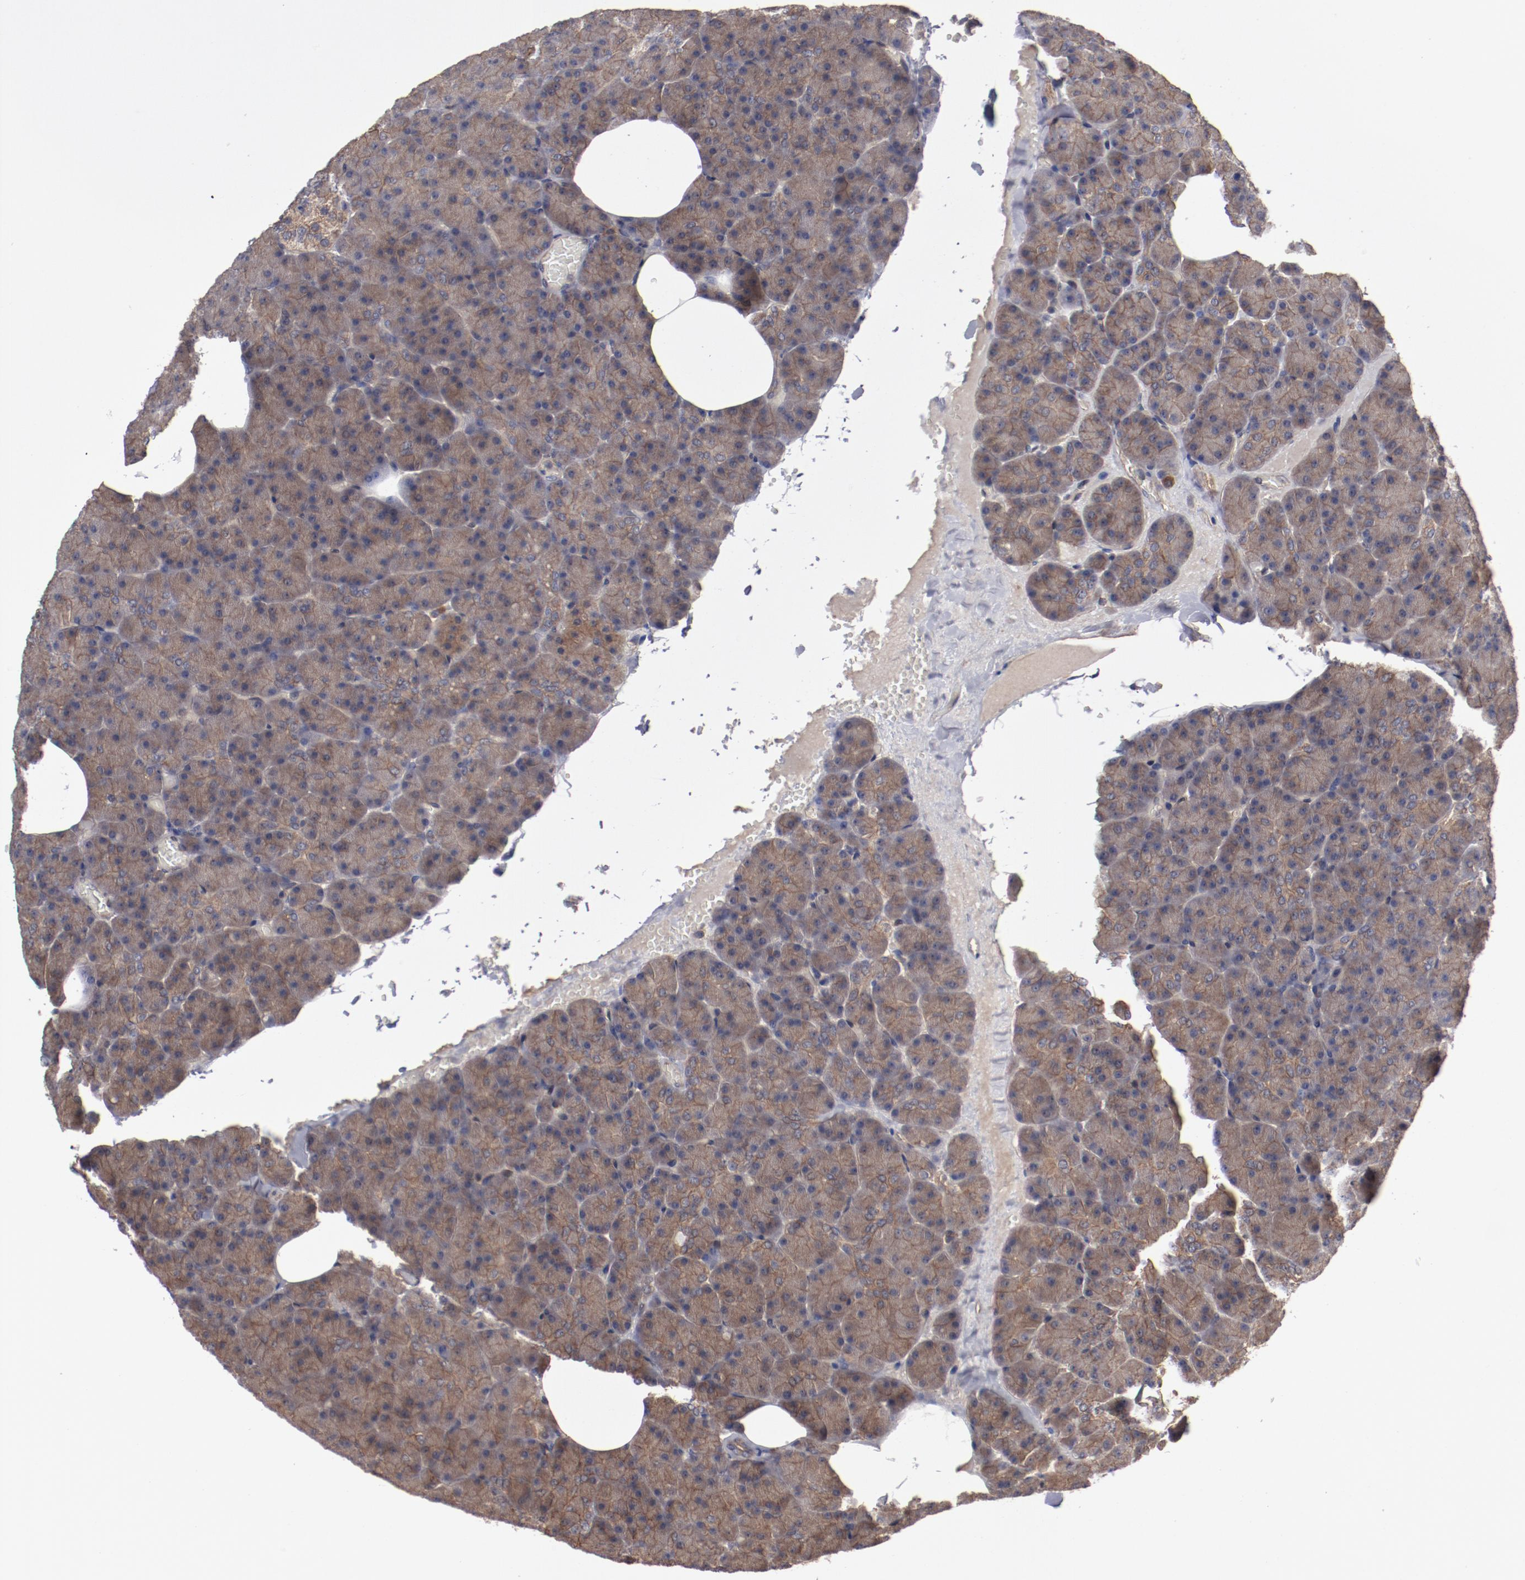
{"staining": {"intensity": "moderate", "quantity": ">75%", "location": "cytoplasmic/membranous"}, "tissue": "carcinoid", "cell_type": "Tumor cells", "image_type": "cancer", "snomed": [{"axis": "morphology", "description": "Normal tissue, NOS"}, {"axis": "morphology", "description": "Carcinoid, malignant, NOS"}, {"axis": "topography", "description": "Pancreas"}], "caption": "Tumor cells exhibit medium levels of moderate cytoplasmic/membranous positivity in about >75% of cells in carcinoid (malignant).", "gene": "DNAAF2", "patient": {"sex": "female", "age": 35}}